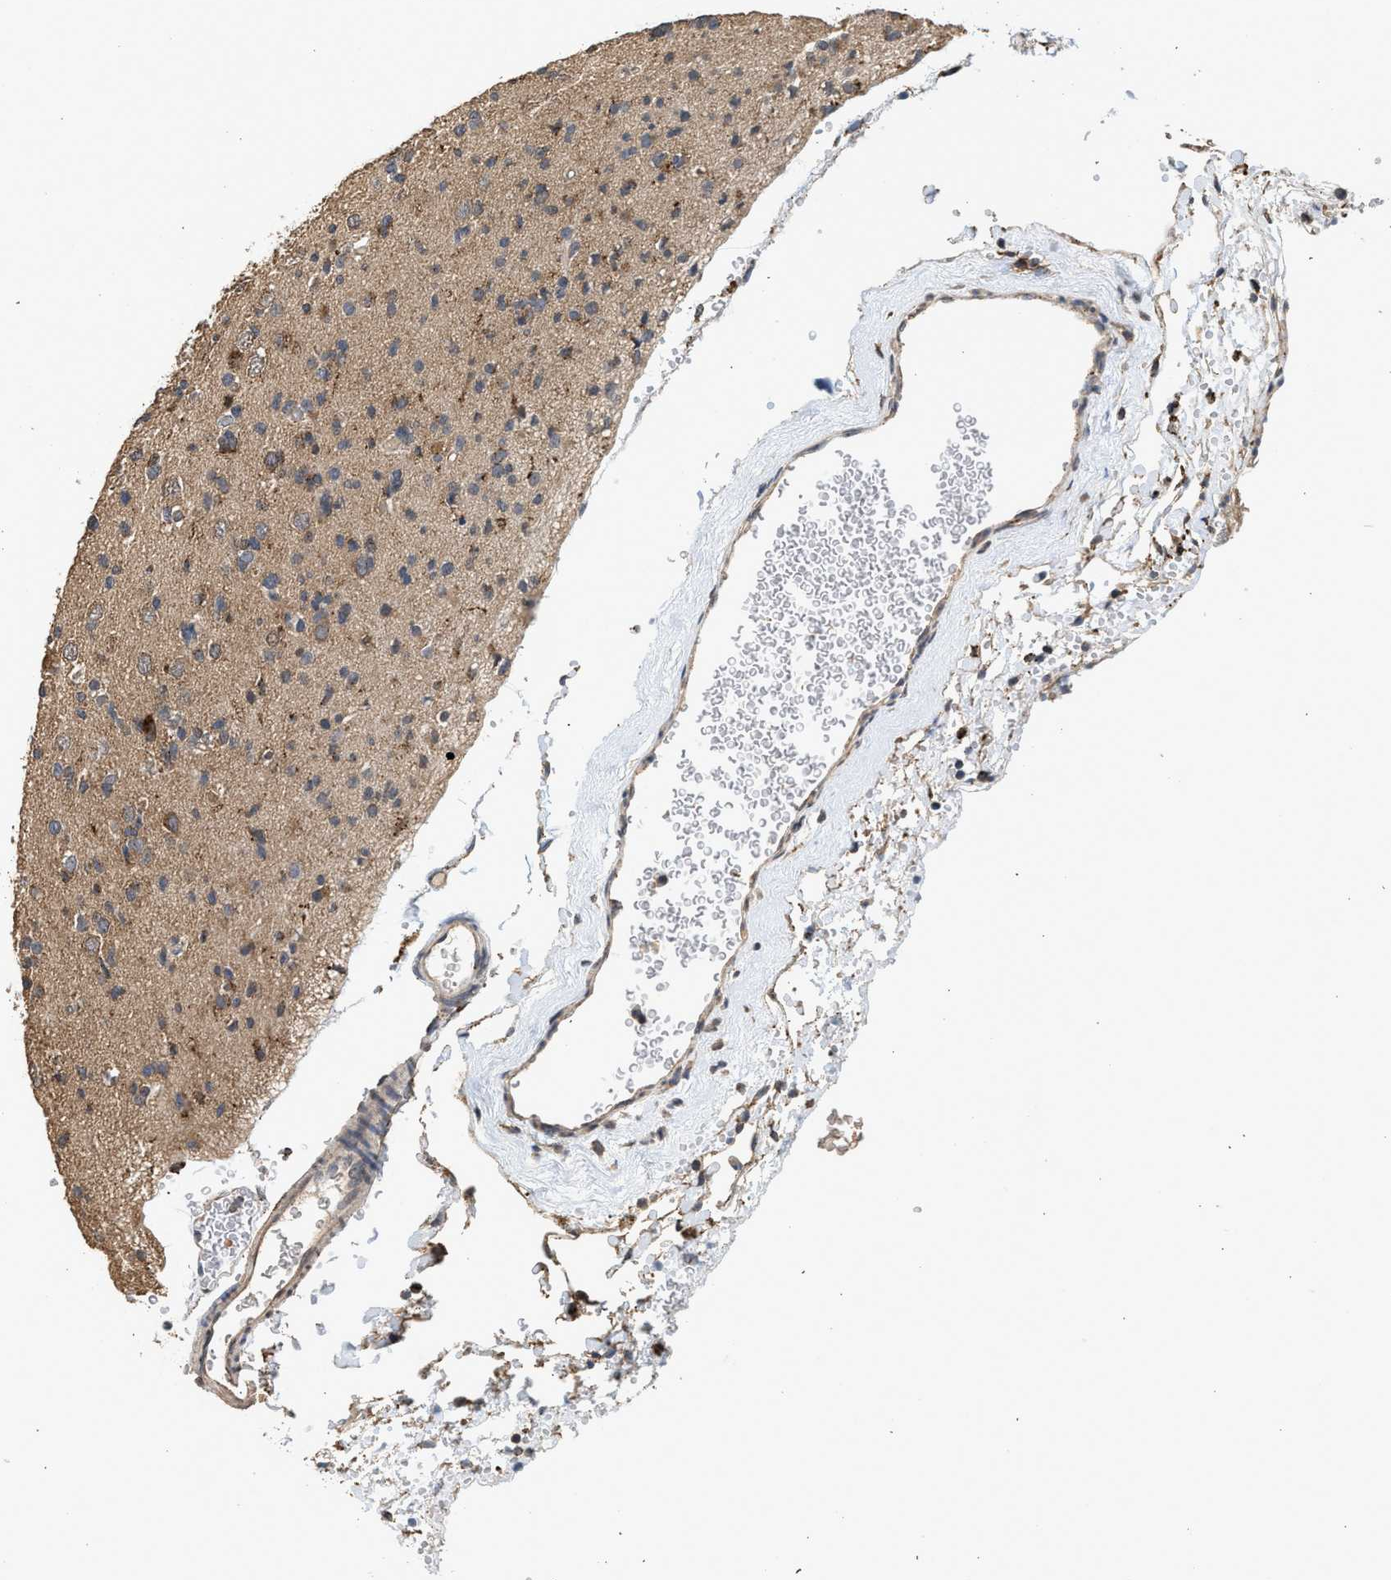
{"staining": {"intensity": "moderate", "quantity": ">75%", "location": "cytoplasmic/membranous"}, "tissue": "glioma", "cell_type": "Tumor cells", "image_type": "cancer", "snomed": [{"axis": "morphology", "description": "Glioma, malignant, Low grade"}, {"axis": "topography", "description": "Brain"}], "caption": "Moderate cytoplasmic/membranous protein positivity is appreciated in about >75% of tumor cells in malignant glioma (low-grade).", "gene": "CTSV", "patient": {"sex": "female", "age": 22}}